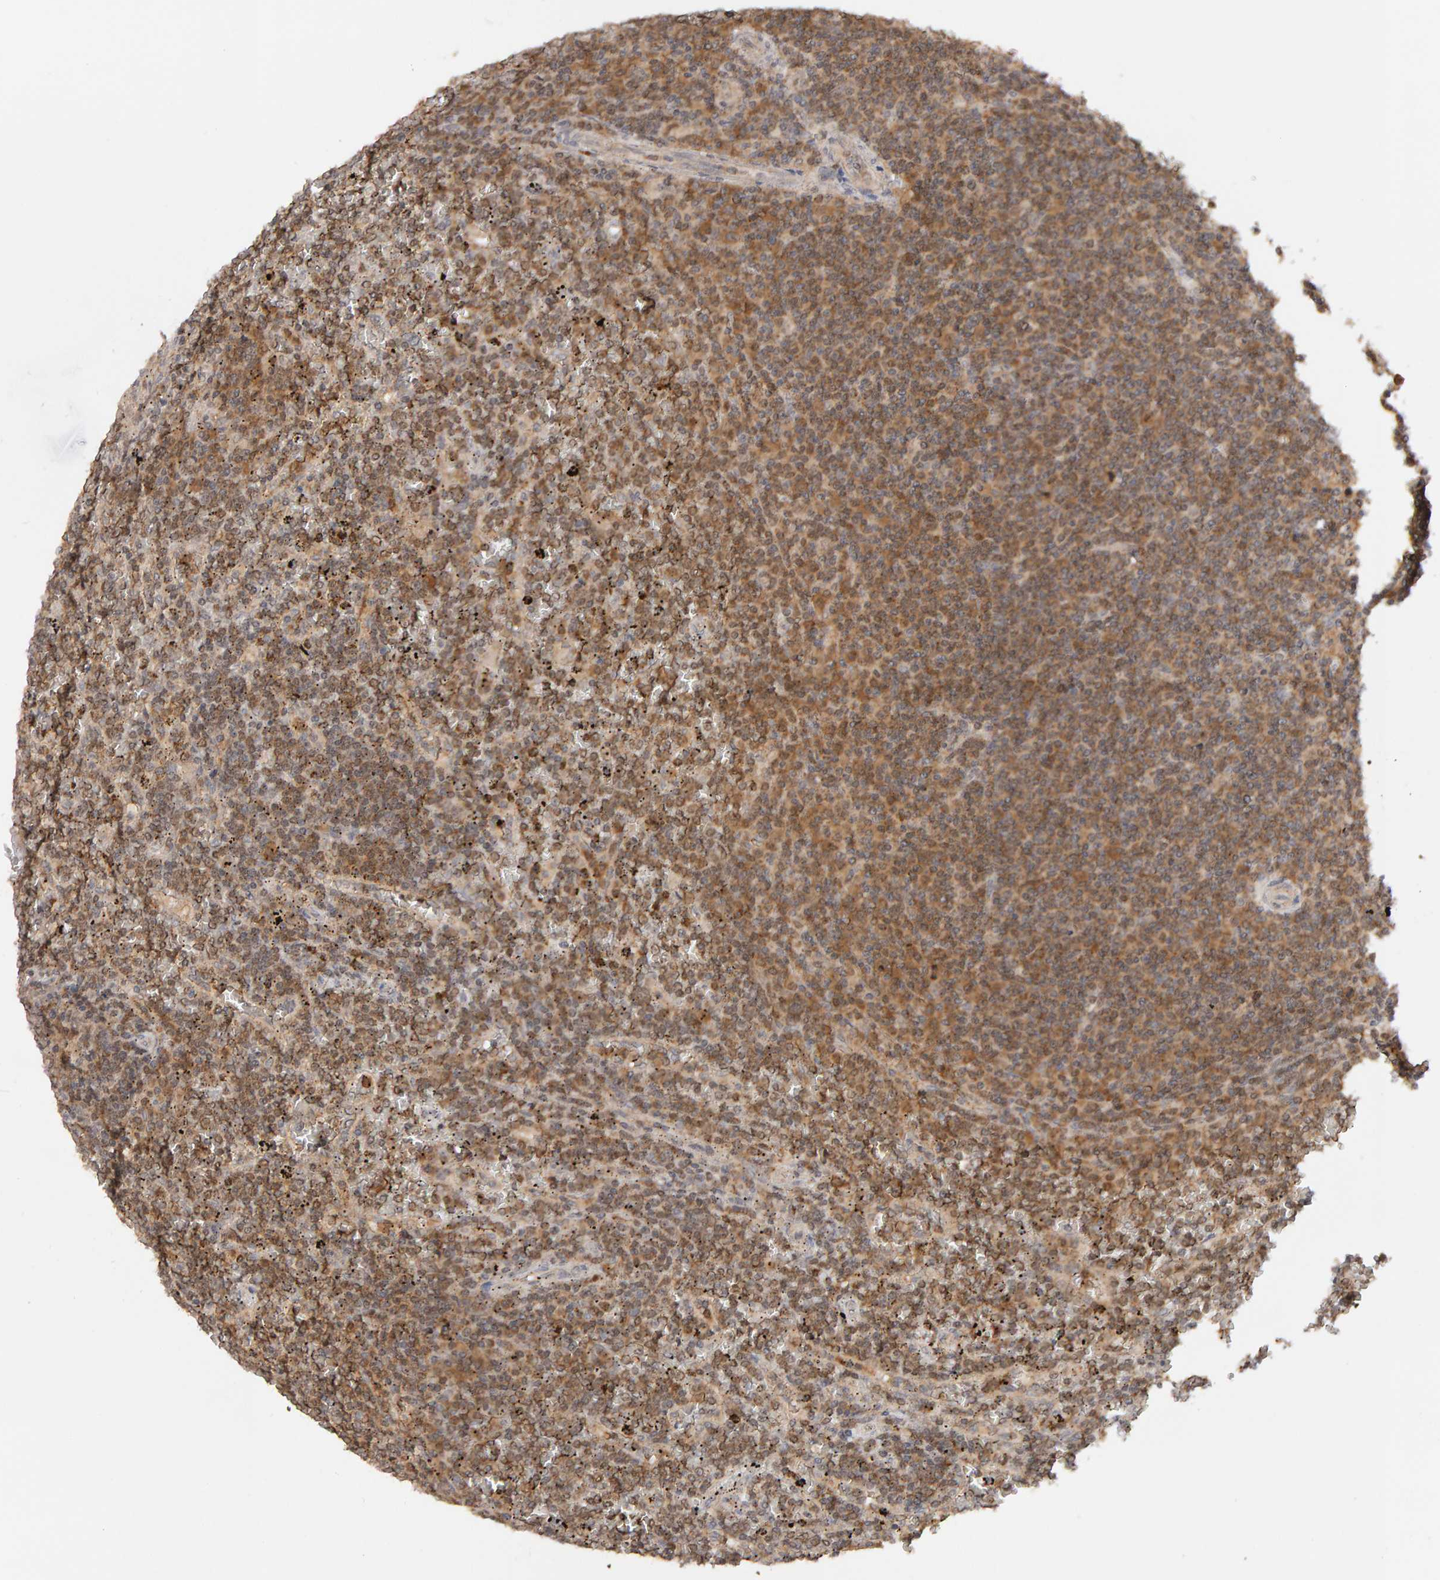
{"staining": {"intensity": "moderate", "quantity": "25%-75%", "location": "cytoplasmic/membranous"}, "tissue": "lymphoma", "cell_type": "Tumor cells", "image_type": "cancer", "snomed": [{"axis": "morphology", "description": "Malignant lymphoma, non-Hodgkin's type, Low grade"}, {"axis": "topography", "description": "Spleen"}], "caption": "Immunohistochemical staining of human low-grade malignant lymphoma, non-Hodgkin's type displays moderate cytoplasmic/membranous protein expression in approximately 25%-75% of tumor cells.", "gene": "DNAJC7", "patient": {"sex": "female", "age": 19}}